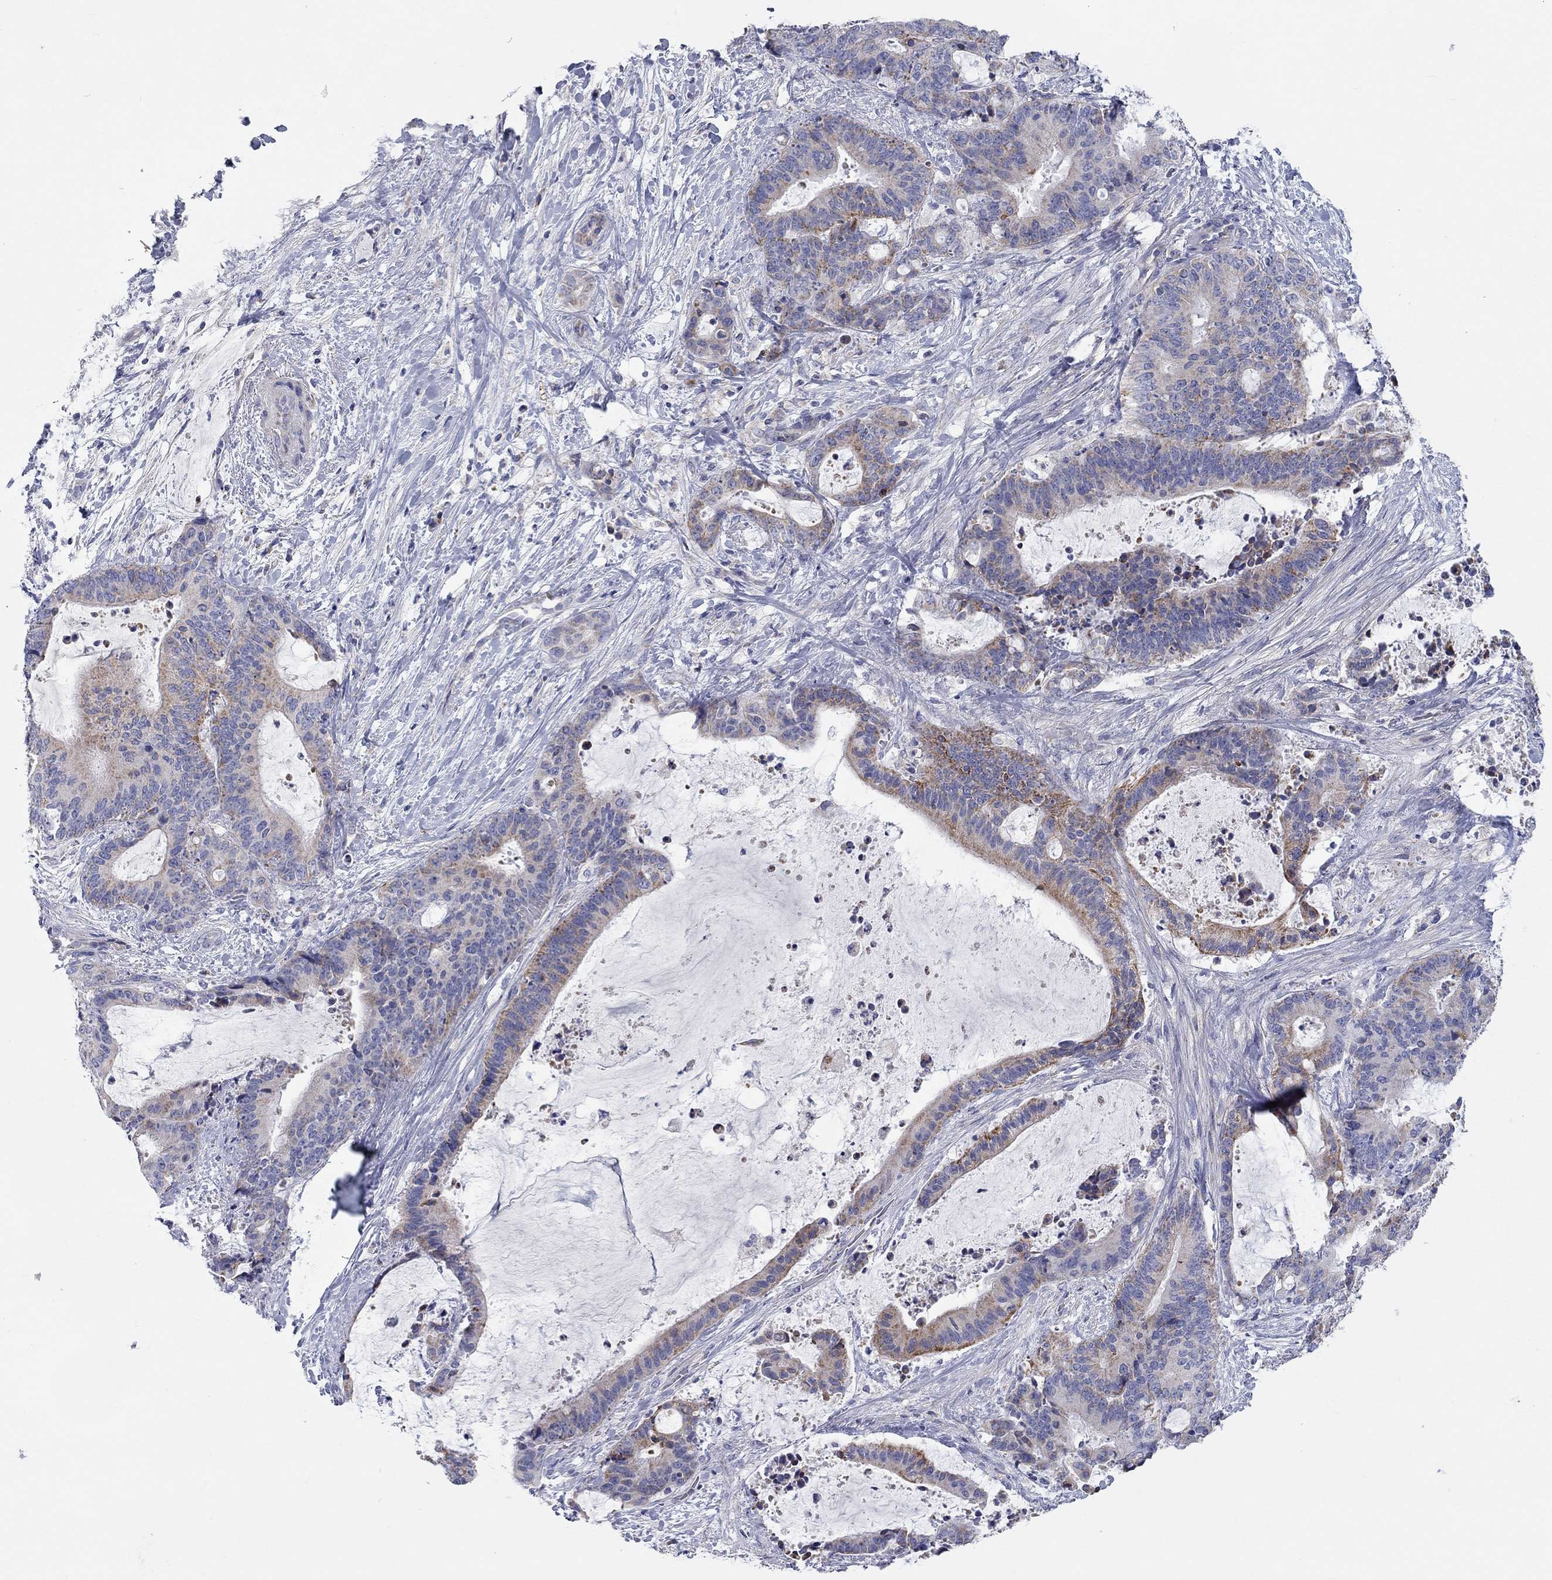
{"staining": {"intensity": "moderate", "quantity": "25%-75%", "location": "cytoplasmic/membranous"}, "tissue": "liver cancer", "cell_type": "Tumor cells", "image_type": "cancer", "snomed": [{"axis": "morphology", "description": "Cholangiocarcinoma"}, {"axis": "topography", "description": "Liver"}], "caption": "Protein expression analysis of human liver cholangiocarcinoma reveals moderate cytoplasmic/membranous expression in approximately 25%-75% of tumor cells.", "gene": "RCAN1", "patient": {"sex": "female", "age": 73}}